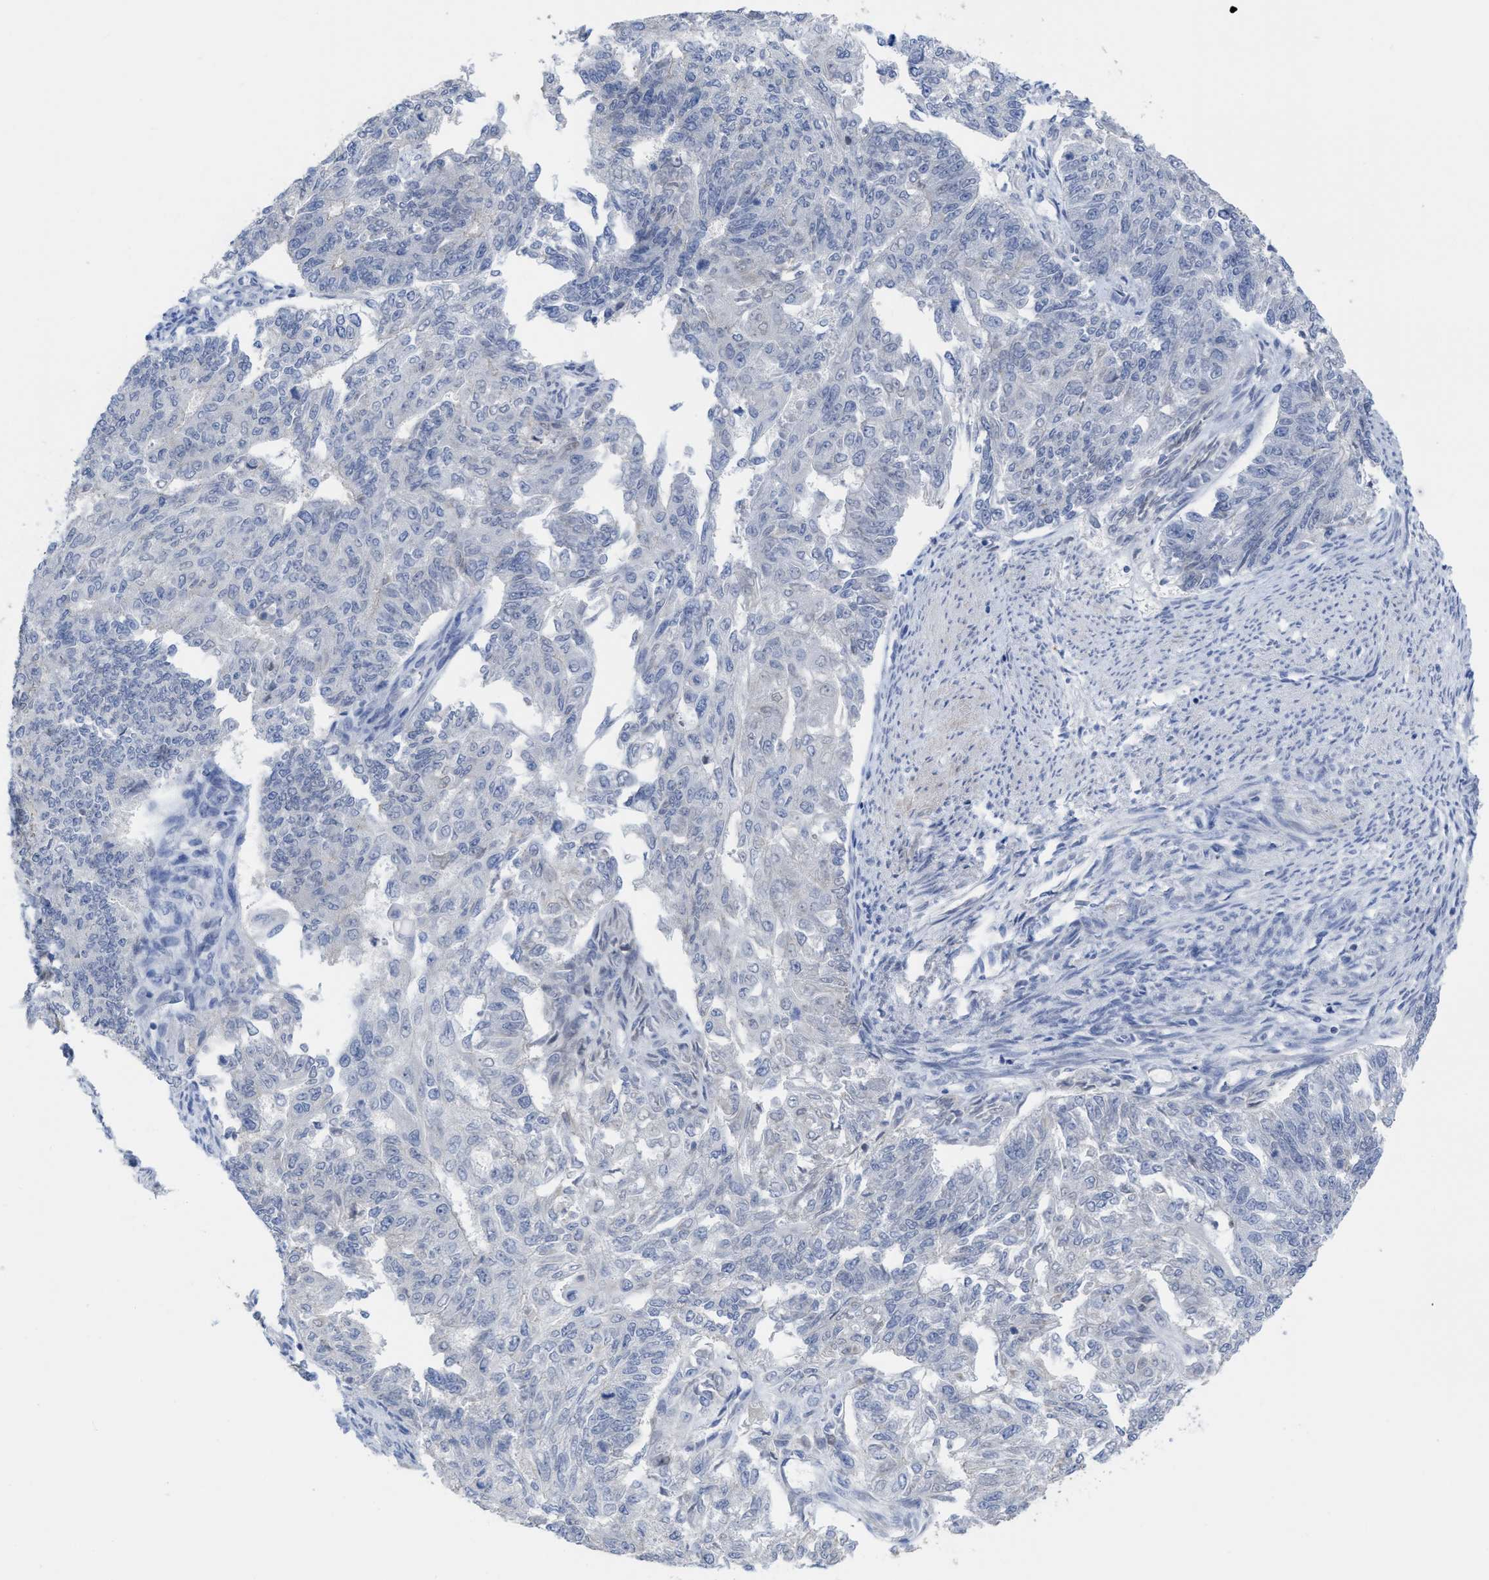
{"staining": {"intensity": "negative", "quantity": "none", "location": "none"}, "tissue": "endometrial cancer", "cell_type": "Tumor cells", "image_type": "cancer", "snomed": [{"axis": "morphology", "description": "Adenocarcinoma, NOS"}, {"axis": "topography", "description": "Endometrium"}], "caption": "Human endometrial cancer (adenocarcinoma) stained for a protein using immunohistochemistry (IHC) displays no staining in tumor cells.", "gene": "ACKR1", "patient": {"sex": "female", "age": 32}}